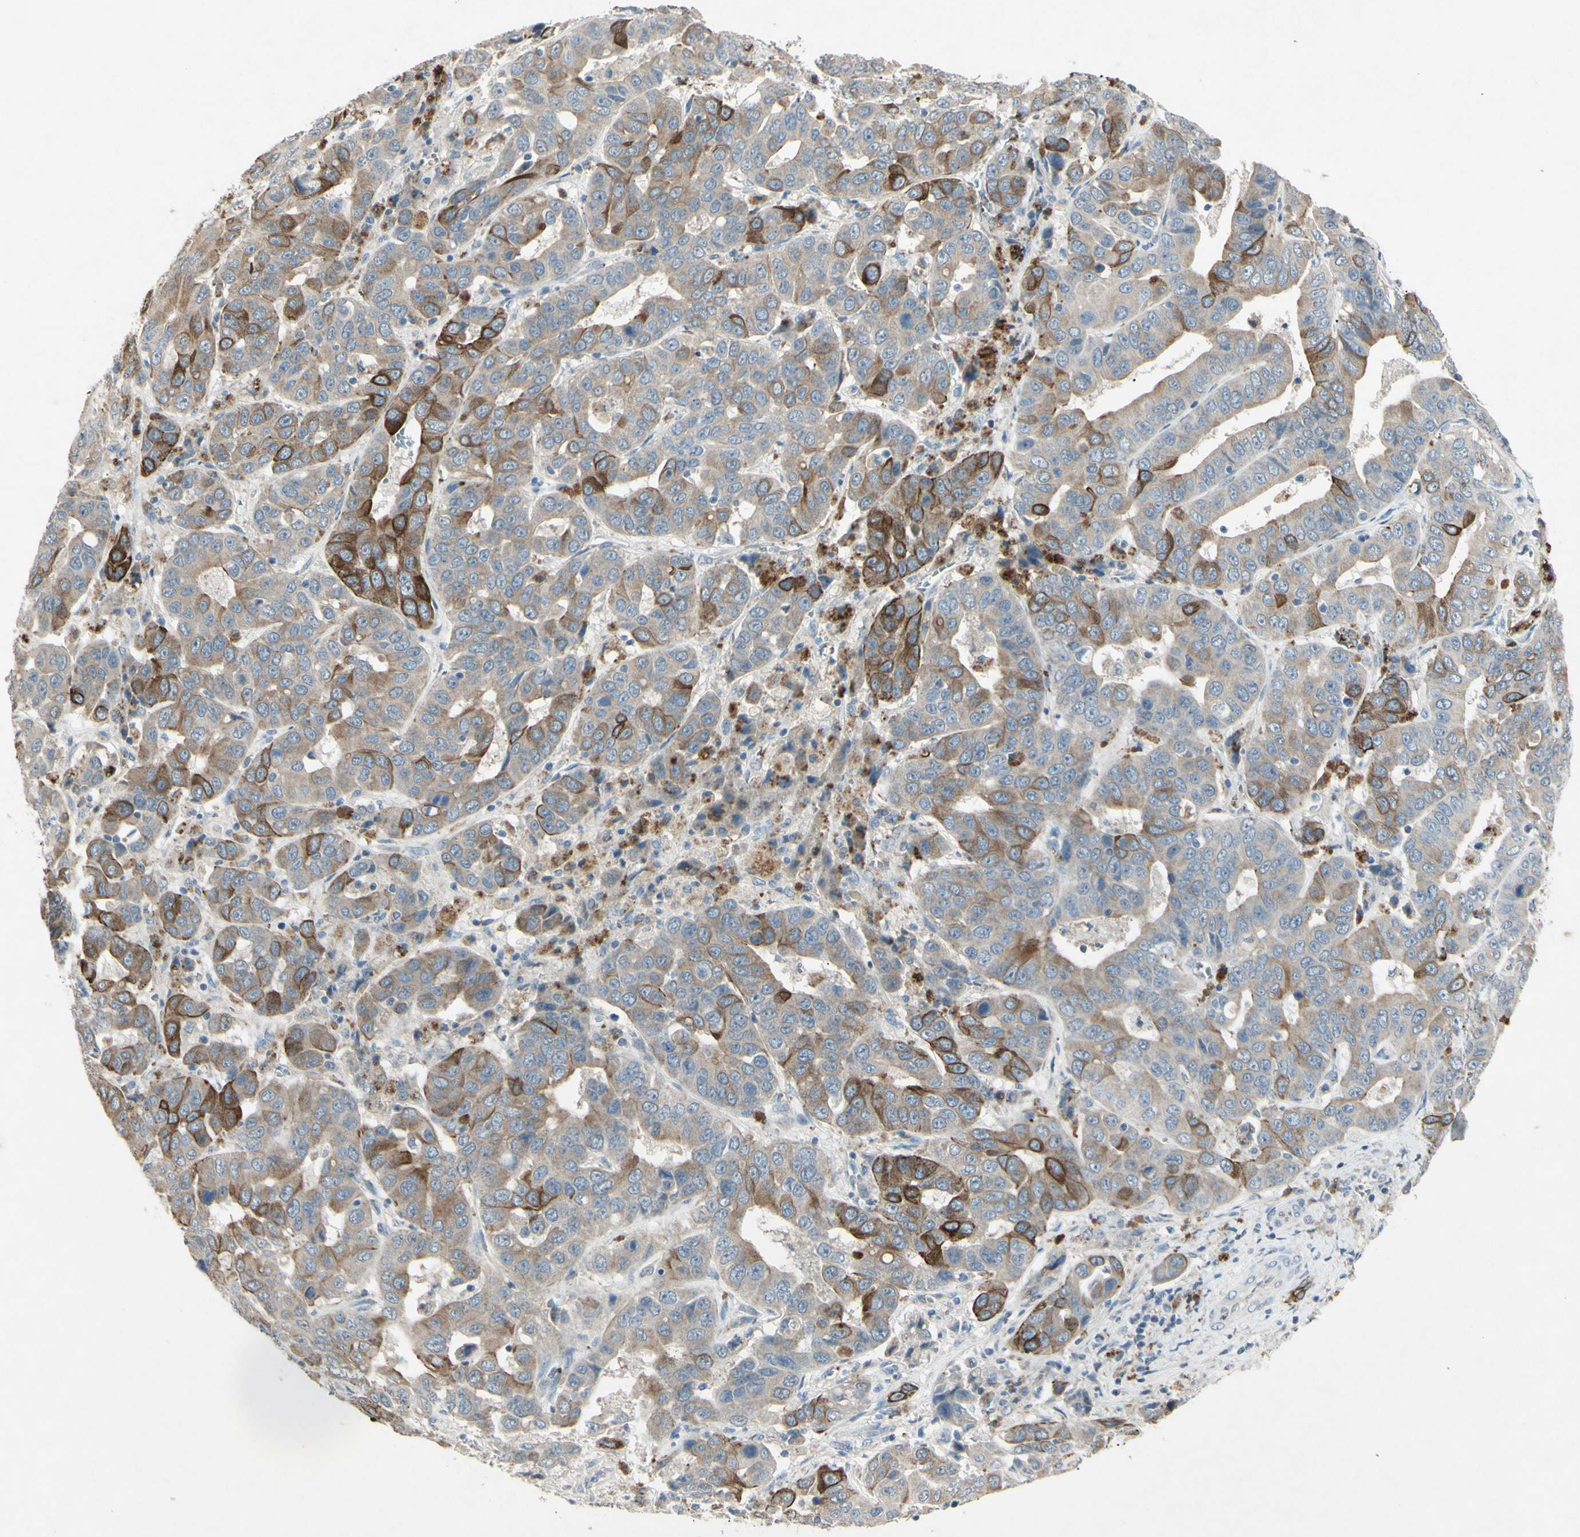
{"staining": {"intensity": "strong", "quantity": "25%-75%", "location": "cytoplasmic/membranous"}, "tissue": "liver cancer", "cell_type": "Tumor cells", "image_type": "cancer", "snomed": [{"axis": "morphology", "description": "Cholangiocarcinoma"}, {"axis": "topography", "description": "Liver"}], "caption": "A high amount of strong cytoplasmic/membranous staining is seen in approximately 25%-75% of tumor cells in liver cancer tissue.", "gene": "TIMM21", "patient": {"sex": "female", "age": 52}}